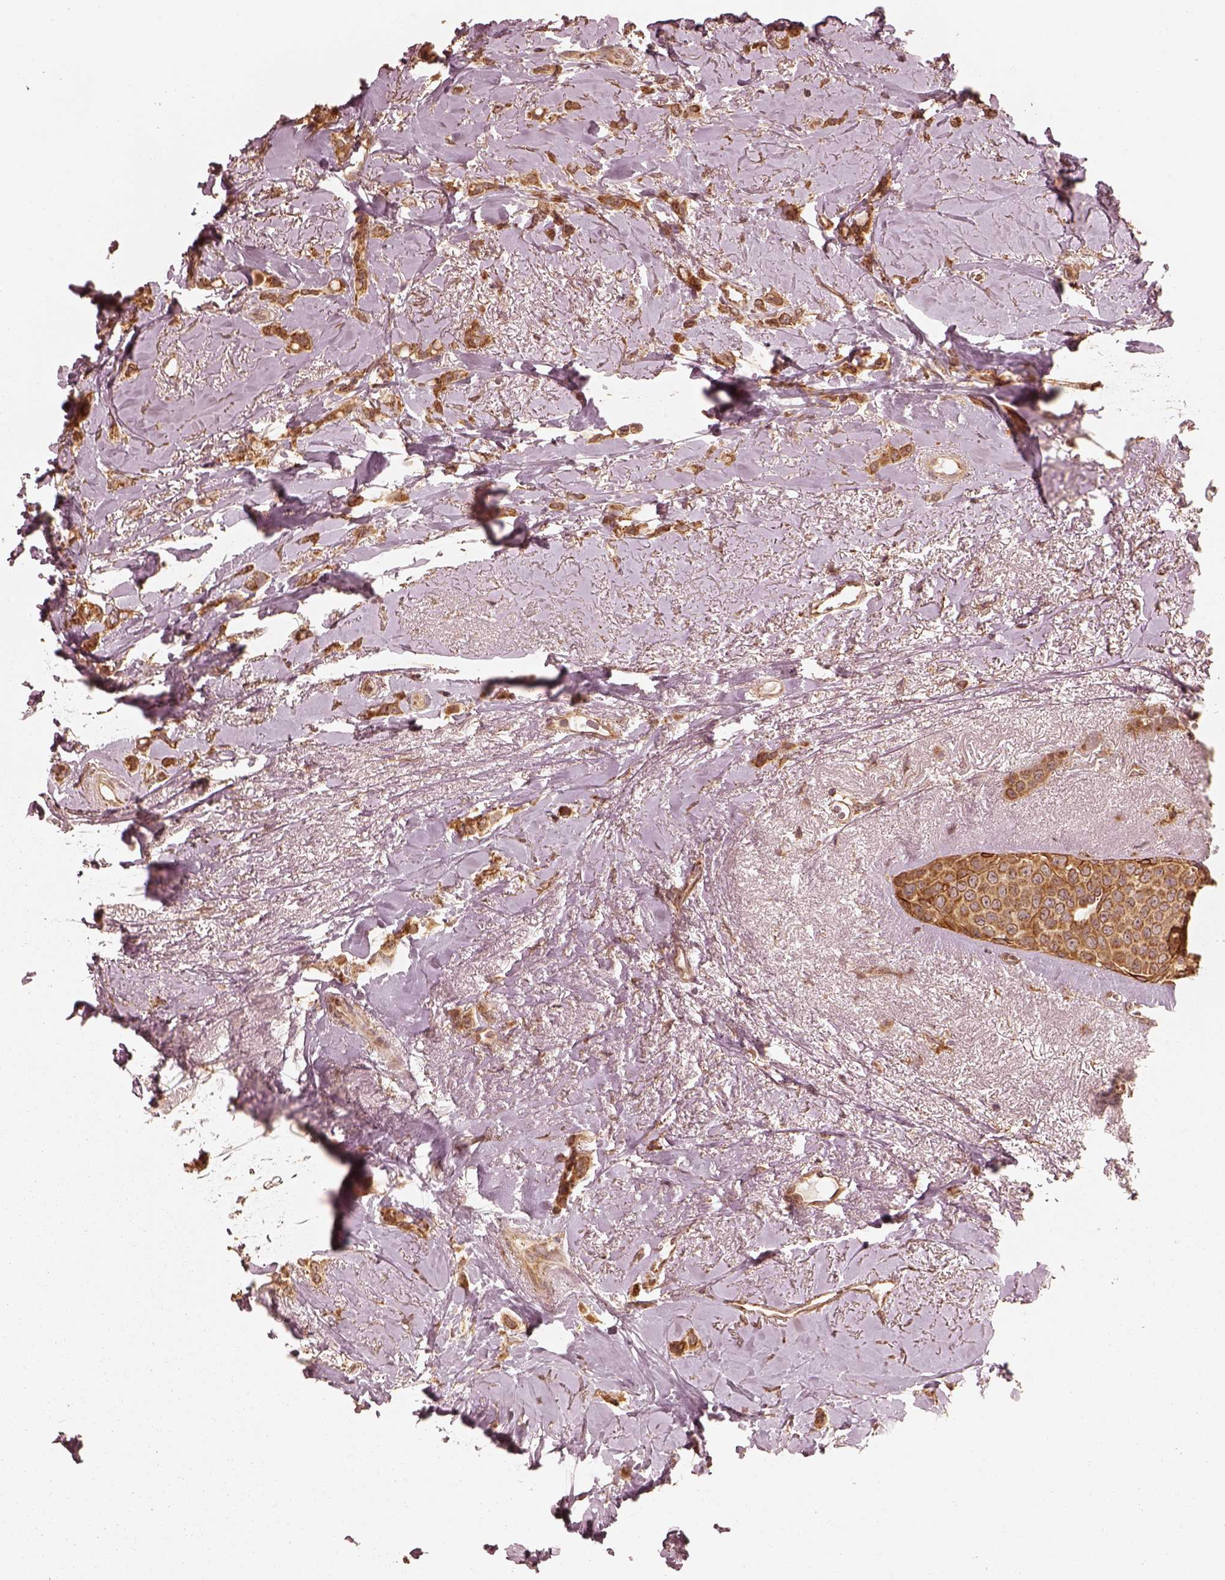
{"staining": {"intensity": "strong", "quantity": ">75%", "location": "cytoplasmic/membranous"}, "tissue": "breast cancer", "cell_type": "Tumor cells", "image_type": "cancer", "snomed": [{"axis": "morphology", "description": "Lobular carcinoma"}, {"axis": "topography", "description": "Breast"}], "caption": "Lobular carcinoma (breast) stained with DAB immunohistochemistry (IHC) demonstrates high levels of strong cytoplasmic/membranous staining in about >75% of tumor cells.", "gene": "DNAJC25", "patient": {"sex": "female", "age": 66}}